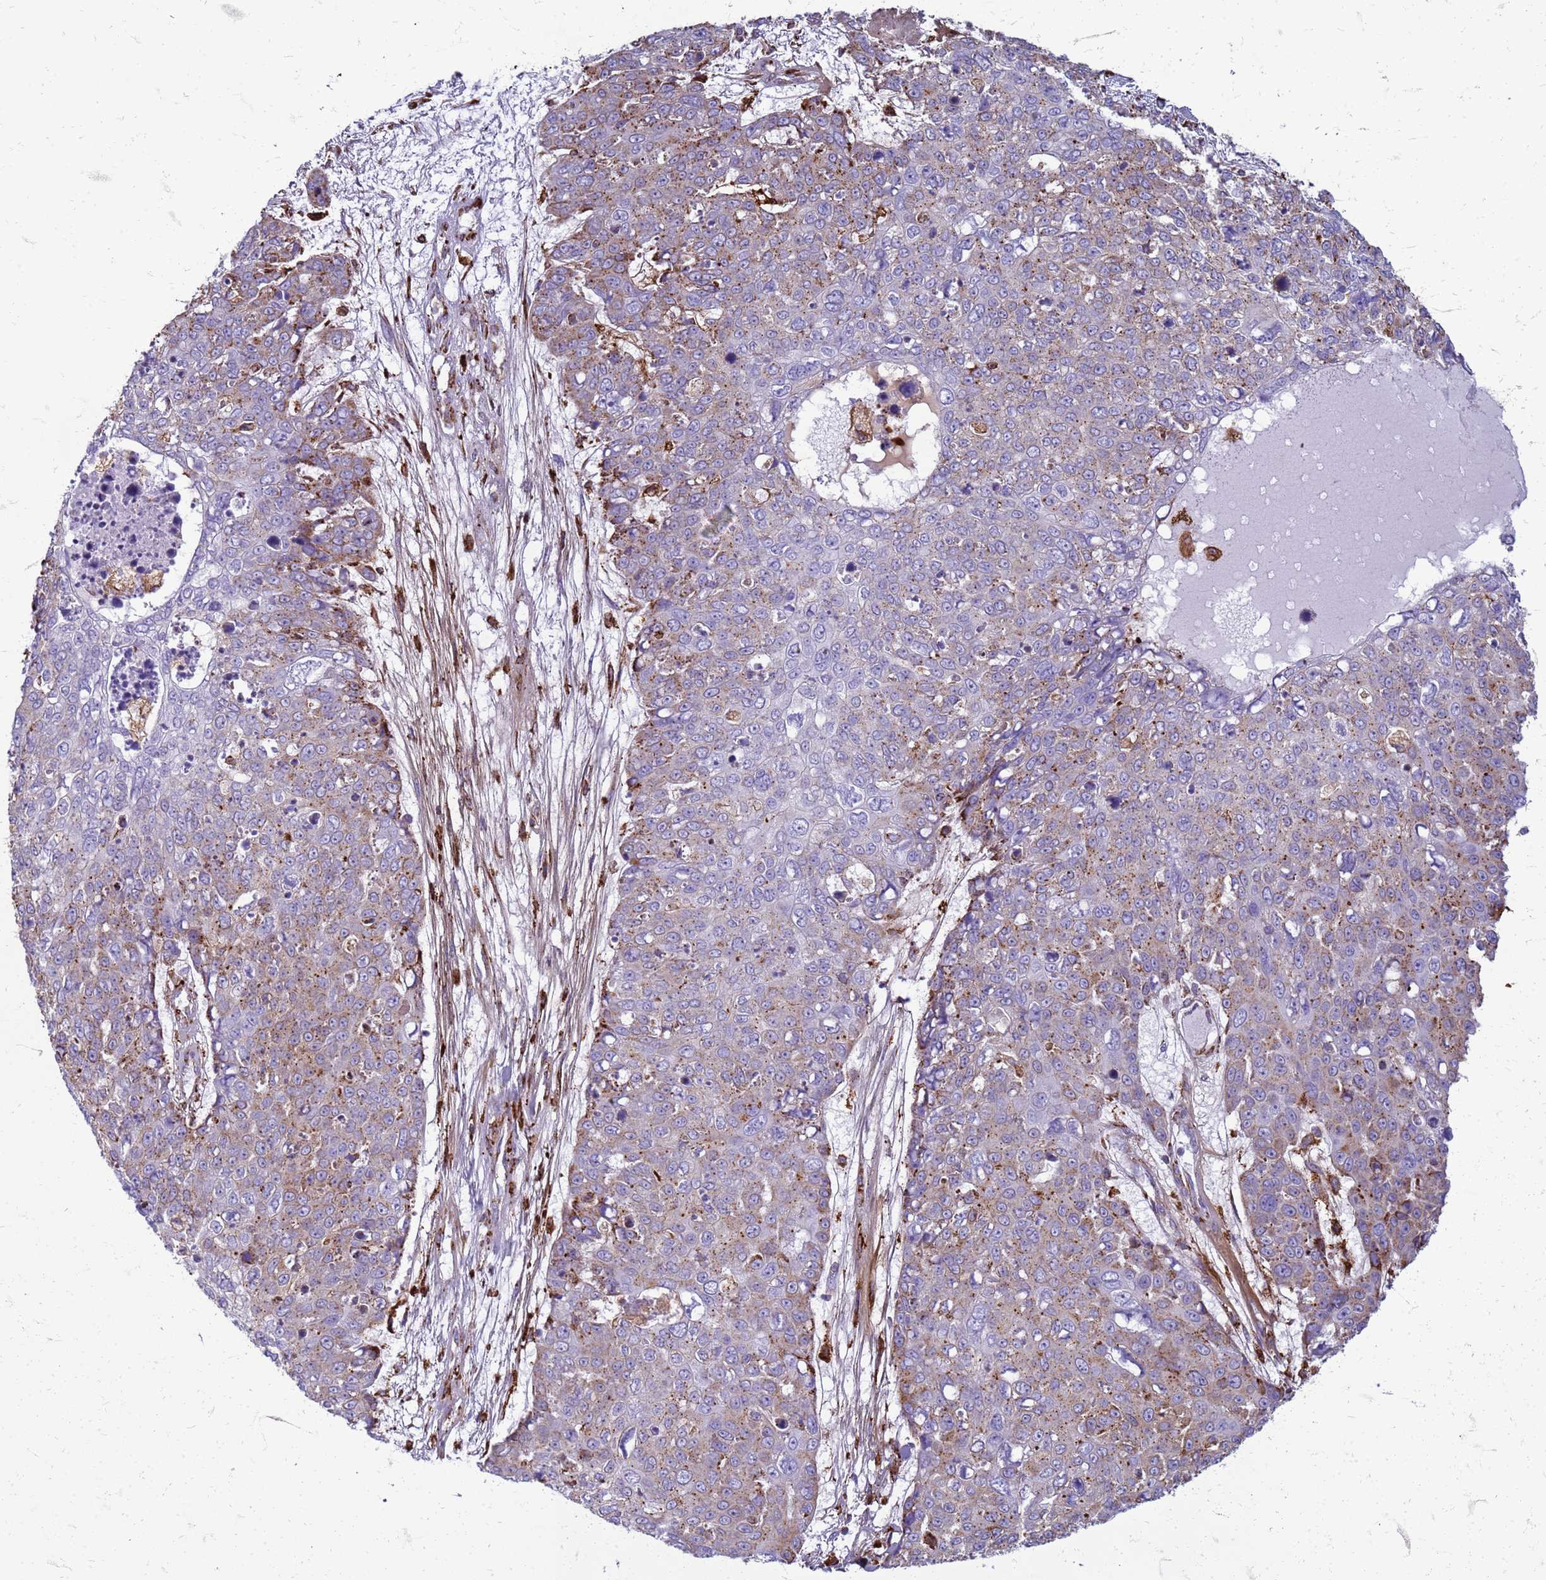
{"staining": {"intensity": "weak", "quantity": "25%-75%", "location": "cytoplasmic/membranous"}, "tissue": "skin cancer", "cell_type": "Tumor cells", "image_type": "cancer", "snomed": [{"axis": "morphology", "description": "Squamous cell carcinoma, NOS"}, {"axis": "topography", "description": "Skin"}], "caption": "About 25%-75% of tumor cells in skin cancer reveal weak cytoplasmic/membranous protein positivity as visualized by brown immunohistochemical staining.", "gene": "PDK3", "patient": {"sex": "male", "age": 71}}